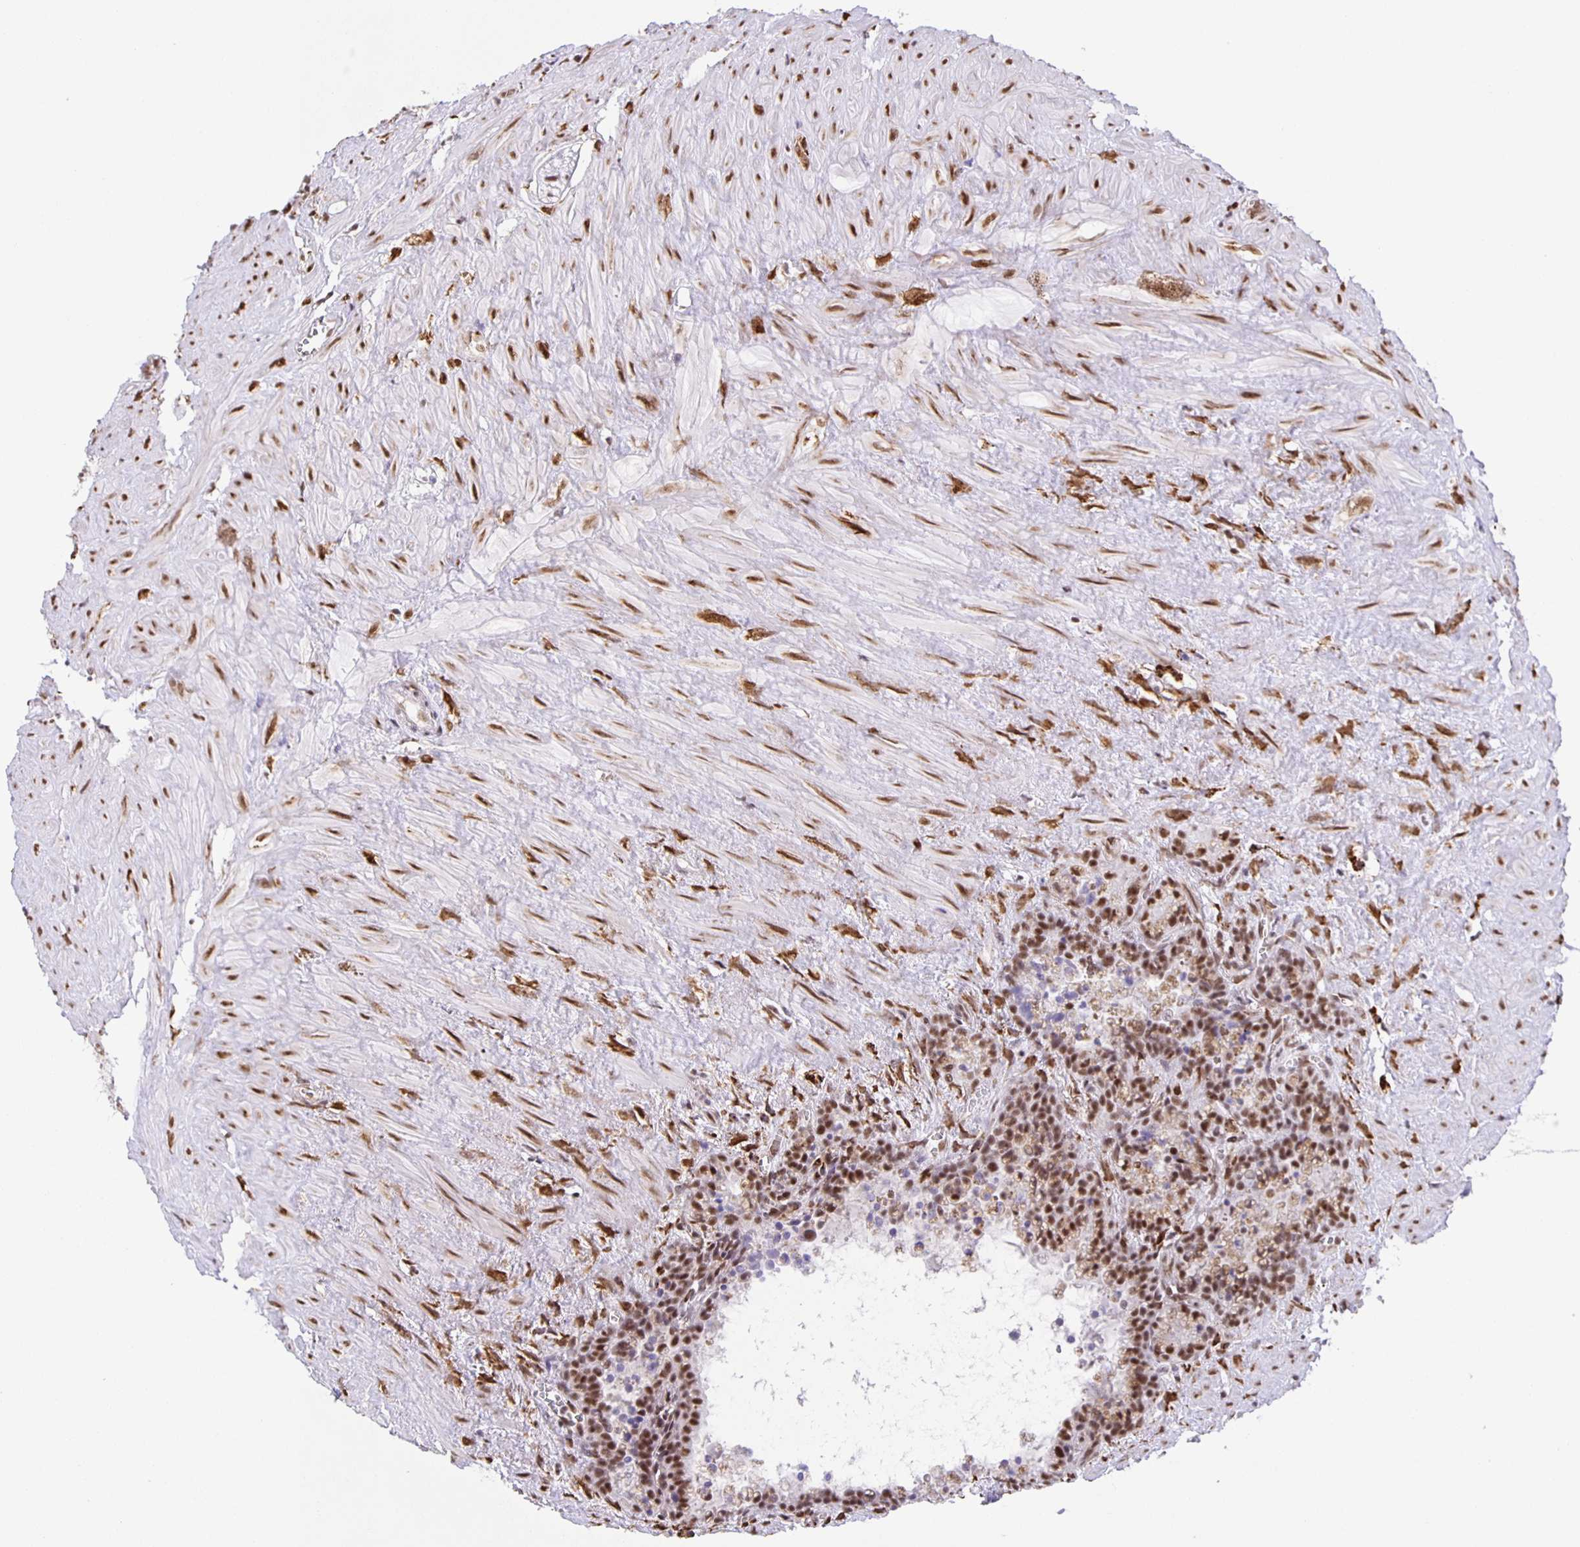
{"staining": {"intensity": "moderate", "quantity": ">75%", "location": "nuclear"}, "tissue": "seminal vesicle", "cell_type": "Glandular cells", "image_type": "normal", "snomed": [{"axis": "morphology", "description": "Normal tissue, NOS"}, {"axis": "topography", "description": "Seminal veicle"}], "caption": "An image showing moderate nuclear positivity in approximately >75% of glandular cells in unremarkable seminal vesicle, as visualized by brown immunohistochemical staining.", "gene": "ZRANB2", "patient": {"sex": "male", "age": 76}}